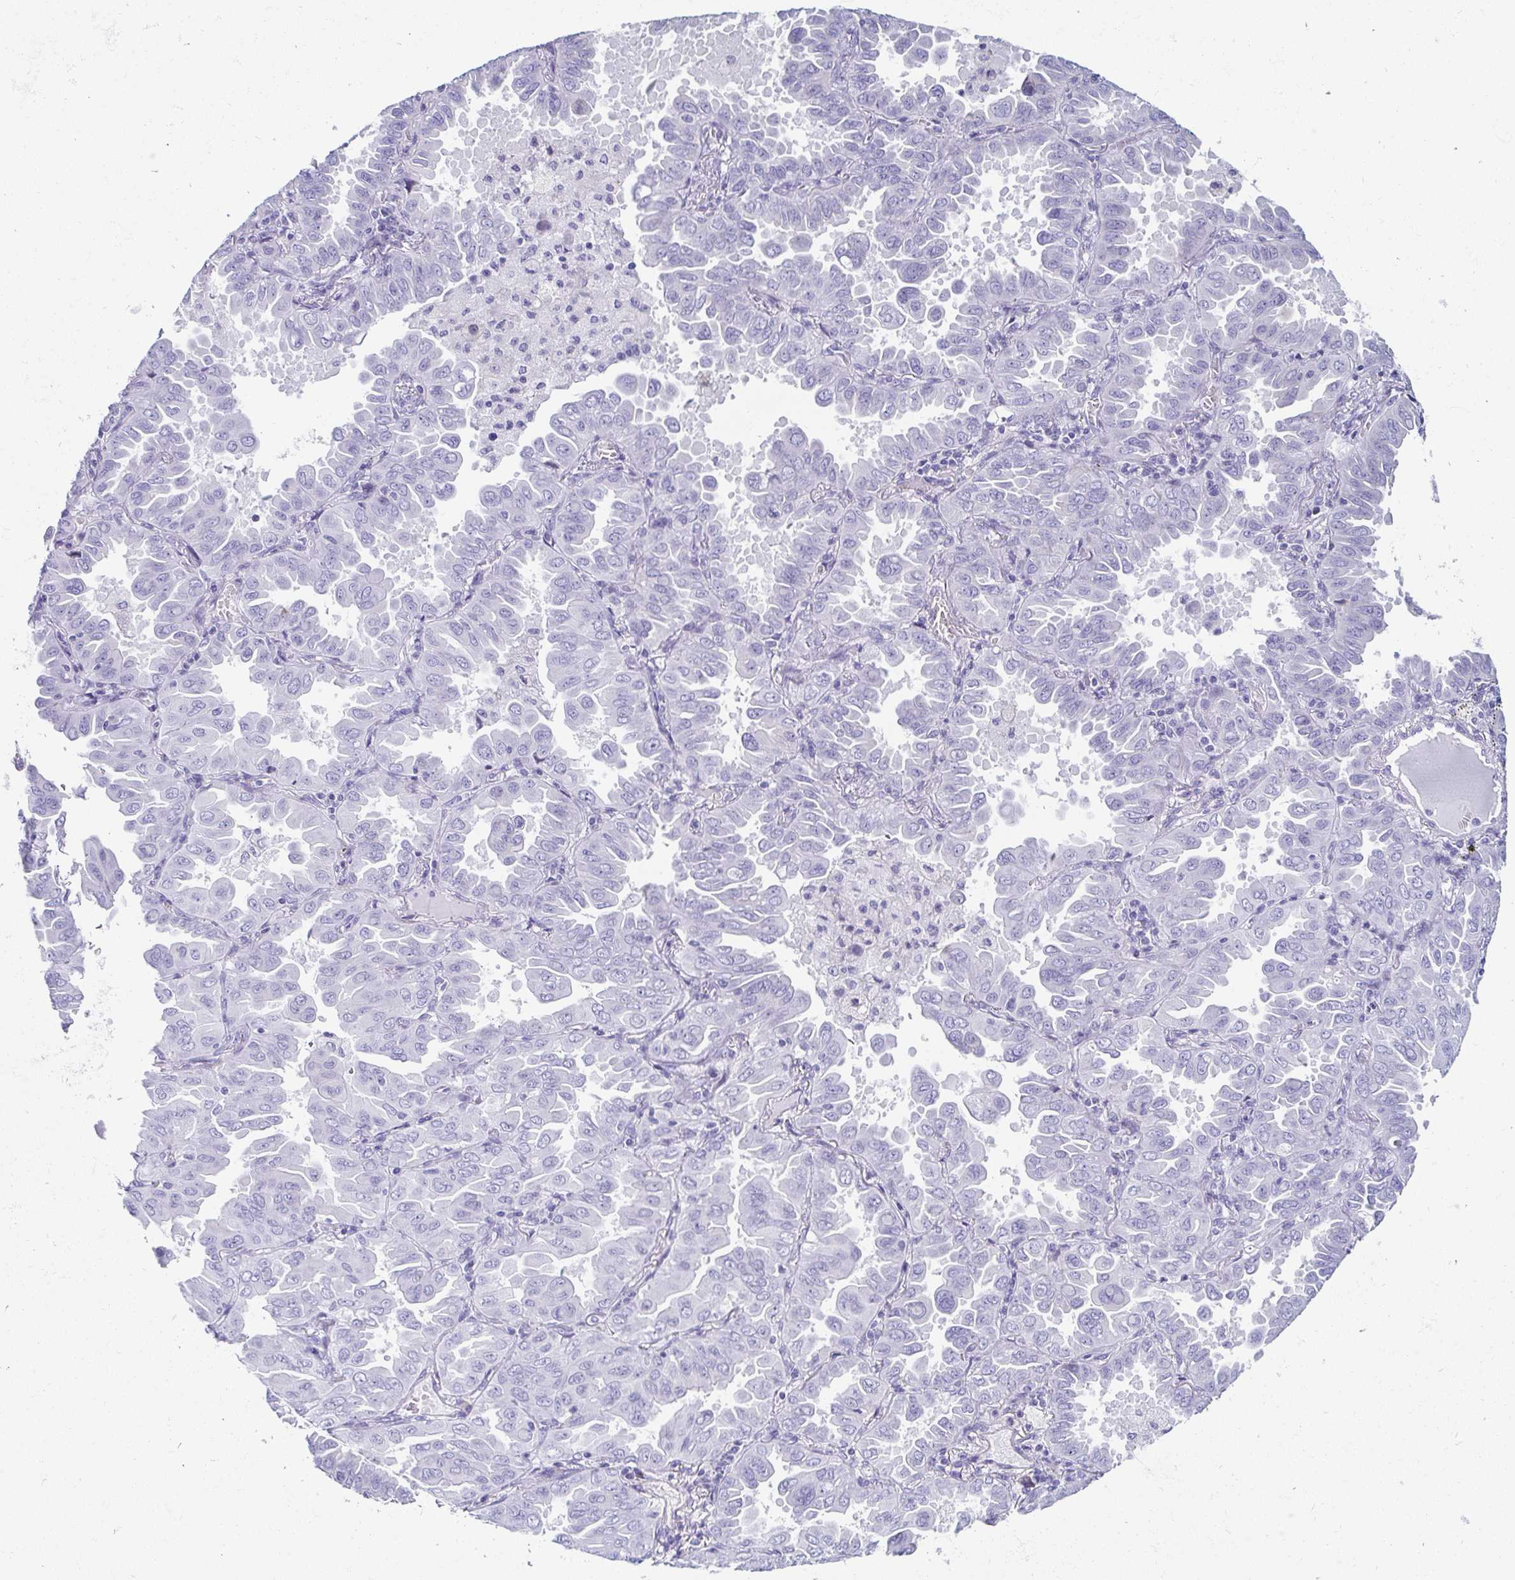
{"staining": {"intensity": "negative", "quantity": "none", "location": "none"}, "tissue": "lung cancer", "cell_type": "Tumor cells", "image_type": "cancer", "snomed": [{"axis": "morphology", "description": "Adenocarcinoma, NOS"}, {"axis": "topography", "description": "Lung"}], "caption": "Immunohistochemistry photomicrograph of neoplastic tissue: lung cancer (adenocarcinoma) stained with DAB reveals no significant protein staining in tumor cells. Brightfield microscopy of IHC stained with DAB (brown) and hematoxylin (blue), captured at high magnification.", "gene": "C4orf17", "patient": {"sex": "male", "age": 64}}